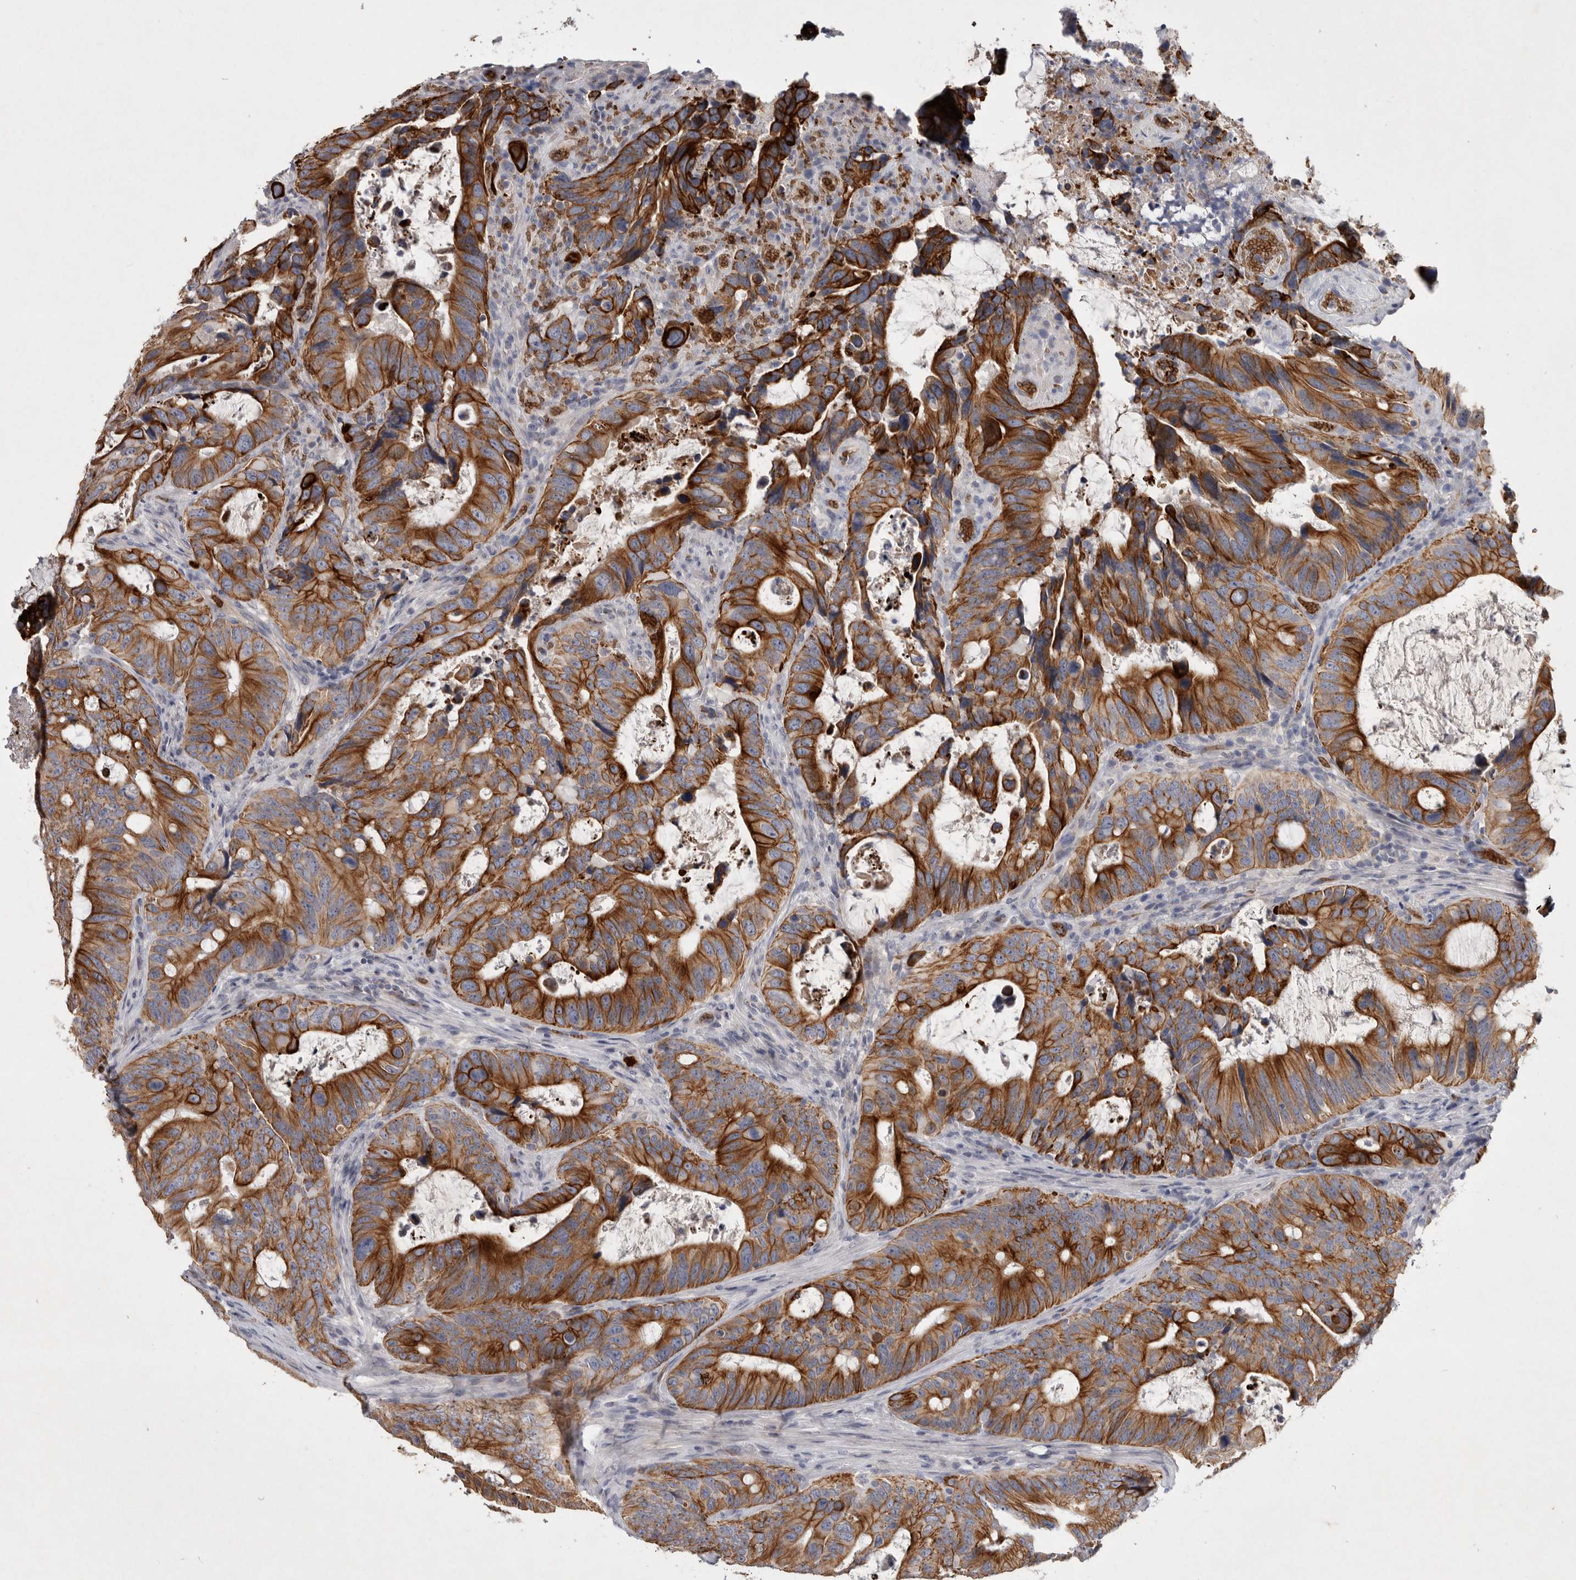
{"staining": {"intensity": "strong", "quantity": ">75%", "location": "cytoplasmic/membranous"}, "tissue": "colorectal cancer", "cell_type": "Tumor cells", "image_type": "cancer", "snomed": [{"axis": "morphology", "description": "Adenocarcinoma, NOS"}, {"axis": "topography", "description": "Colon"}], "caption": "This image displays IHC staining of colorectal cancer, with high strong cytoplasmic/membranous staining in about >75% of tumor cells.", "gene": "TNFSF14", "patient": {"sex": "male", "age": 83}}